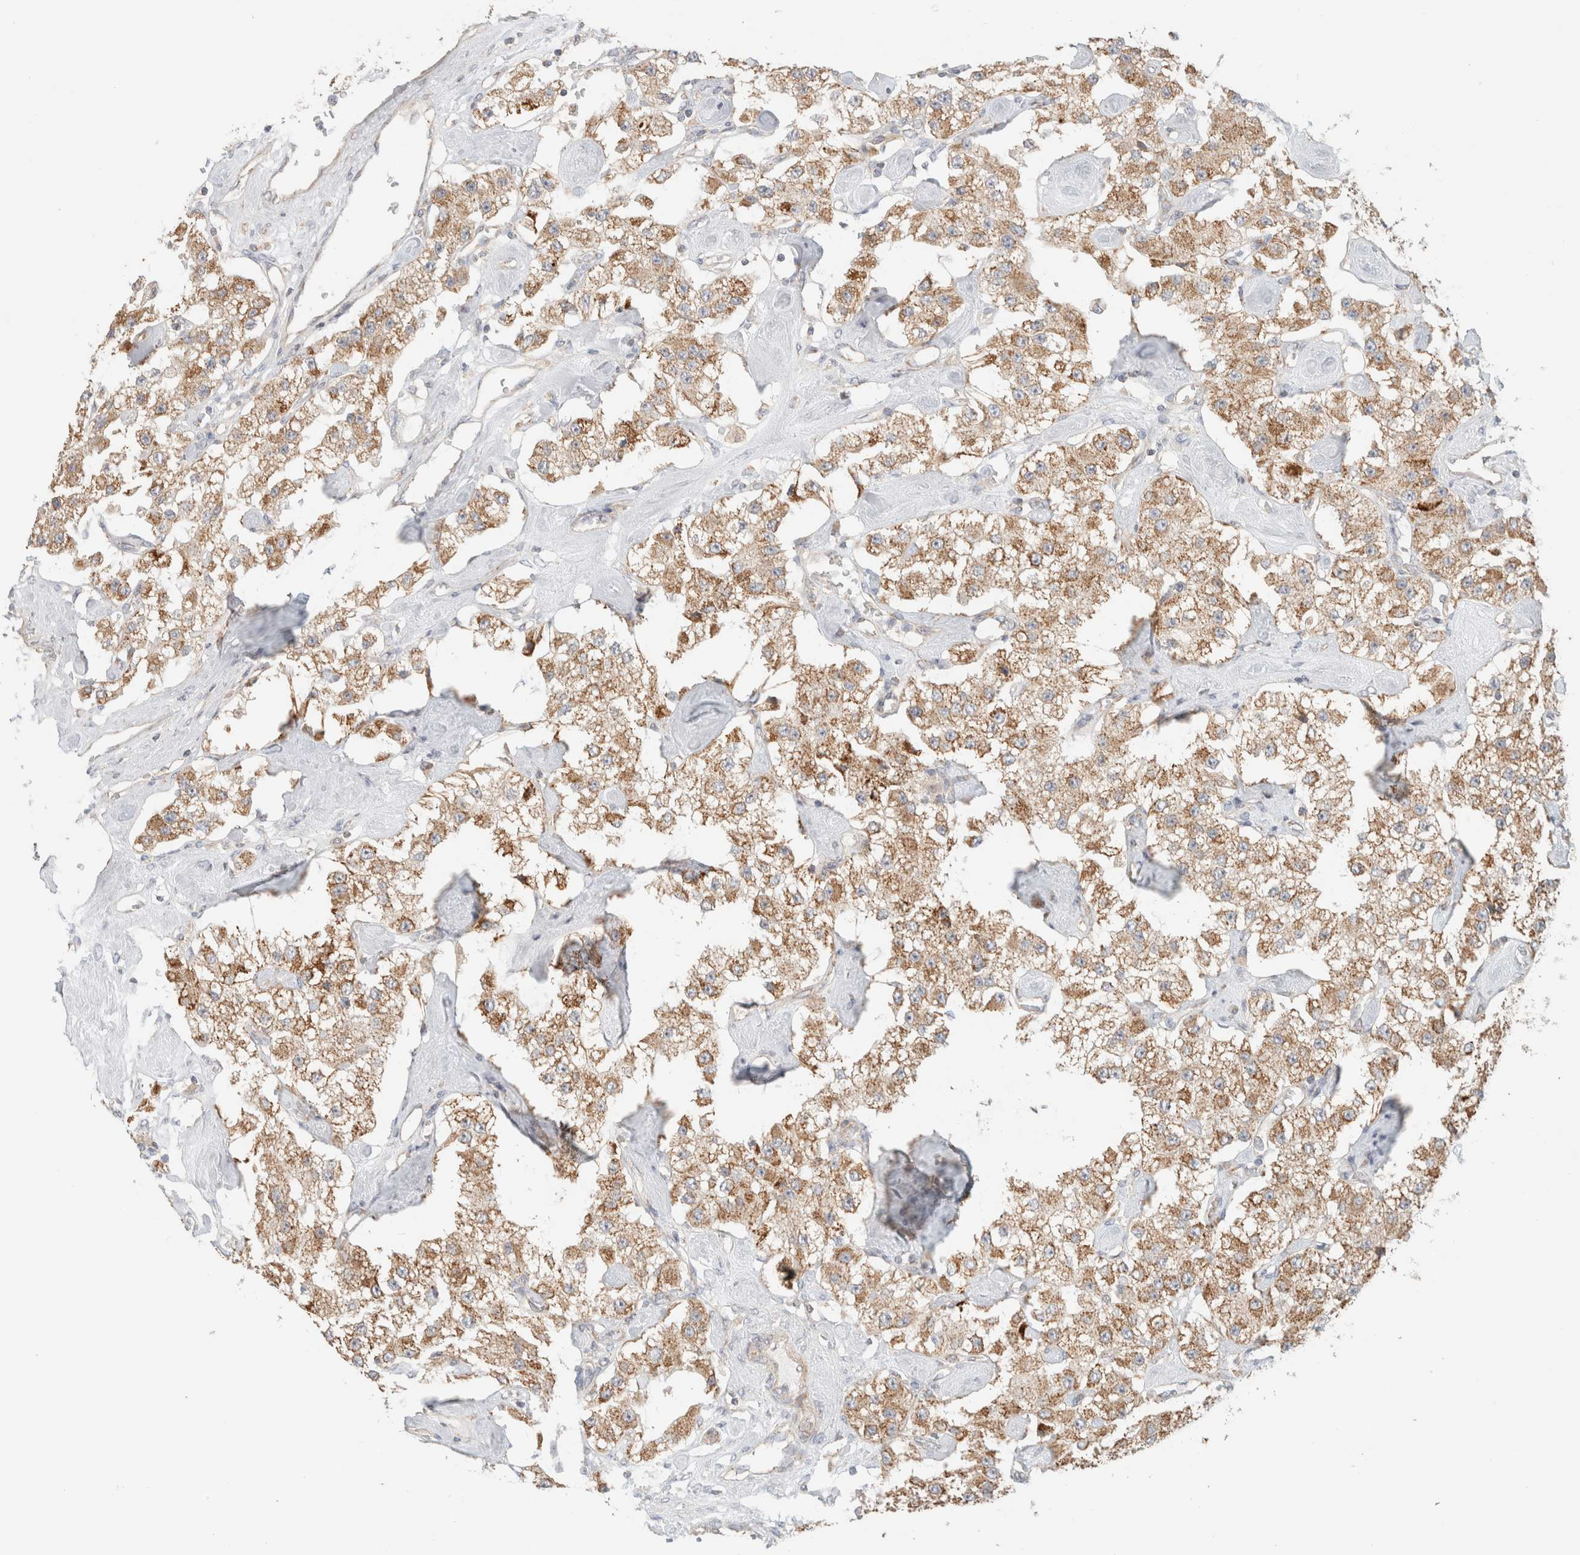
{"staining": {"intensity": "moderate", "quantity": ">75%", "location": "cytoplasmic/membranous"}, "tissue": "carcinoid", "cell_type": "Tumor cells", "image_type": "cancer", "snomed": [{"axis": "morphology", "description": "Carcinoid, malignant, NOS"}, {"axis": "topography", "description": "Pancreas"}], "caption": "Malignant carcinoid stained with a protein marker shows moderate staining in tumor cells.", "gene": "MRM3", "patient": {"sex": "male", "age": 41}}